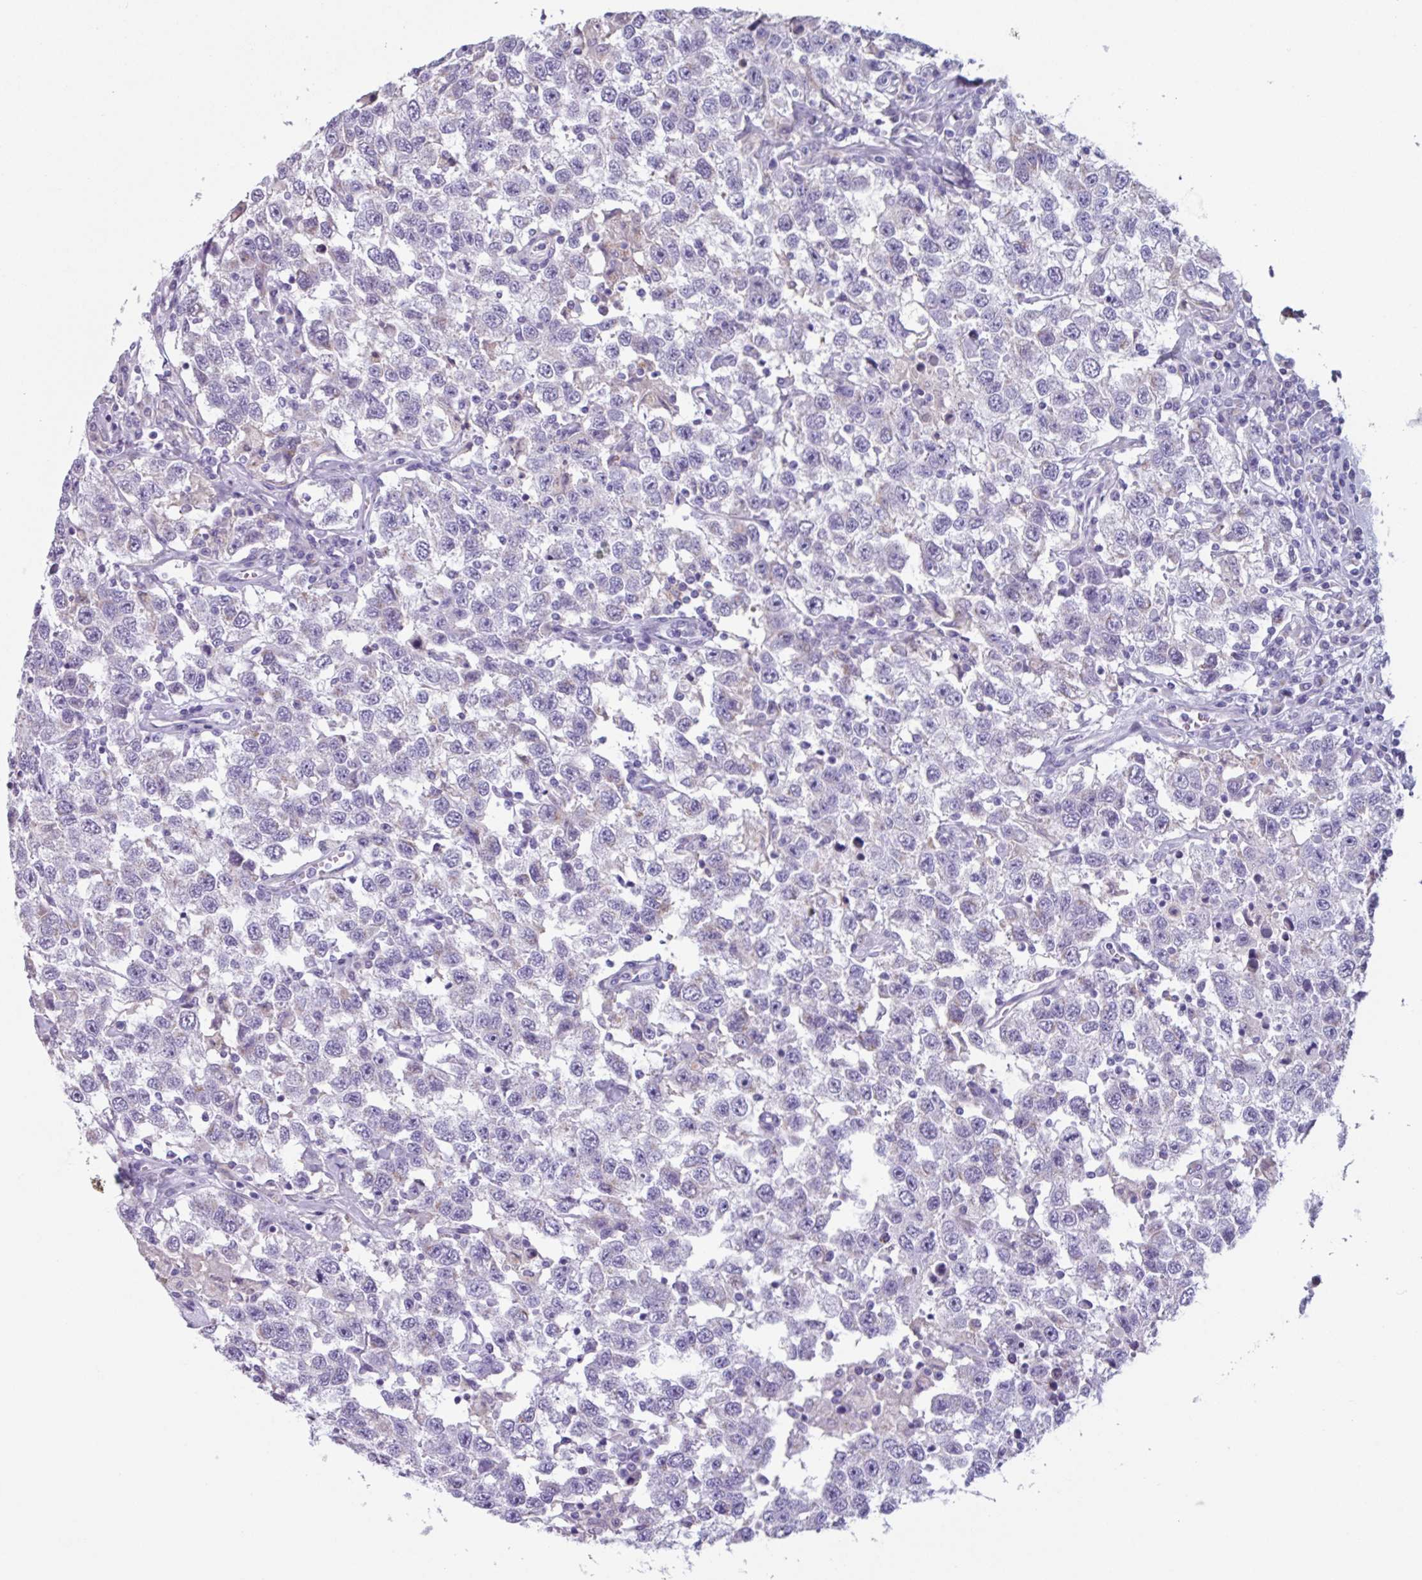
{"staining": {"intensity": "weak", "quantity": "<25%", "location": "cytoplasmic/membranous"}, "tissue": "testis cancer", "cell_type": "Tumor cells", "image_type": "cancer", "snomed": [{"axis": "morphology", "description": "Seminoma, NOS"}, {"axis": "topography", "description": "Testis"}], "caption": "Tumor cells are negative for protein expression in human testis cancer. (DAB immunohistochemistry (IHC), high magnification).", "gene": "ADGRE1", "patient": {"sex": "male", "age": 41}}